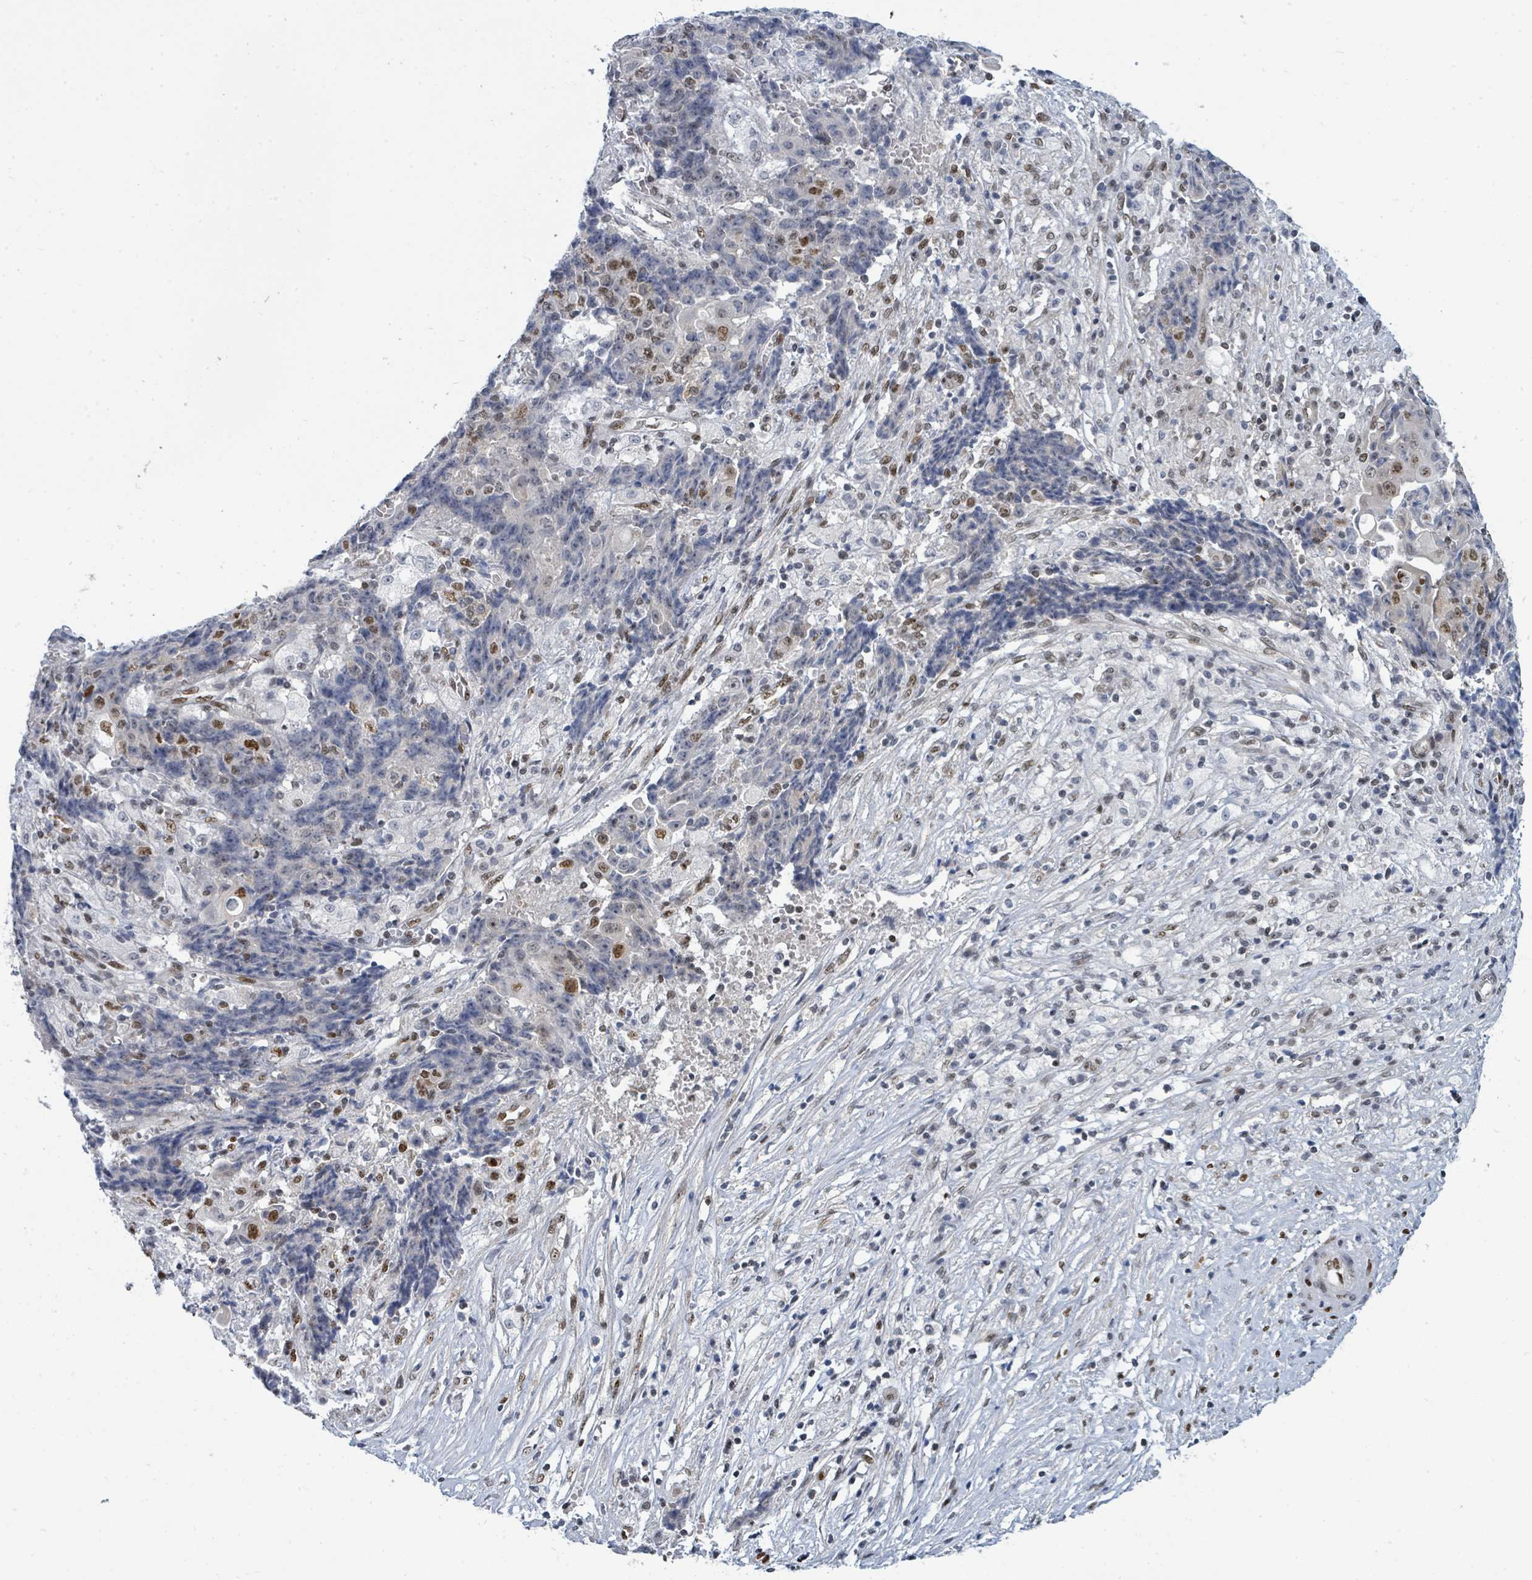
{"staining": {"intensity": "moderate", "quantity": "<25%", "location": "nuclear"}, "tissue": "ovarian cancer", "cell_type": "Tumor cells", "image_type": "cancer", "snomed": [{"axis": "morphology", "description": "Carcinoma, endometroid"}, {"axis": "topography", "description": "Ovary"}], "caption": "Moderate nuclear positivity for a protein is present in approximately <25% of tumor cells of endometroid carcinoma (ovarian) using immunohistochemistry (IHC).", "gene": "SUMO4", "patient": {"sex": "female", "age": 42}}